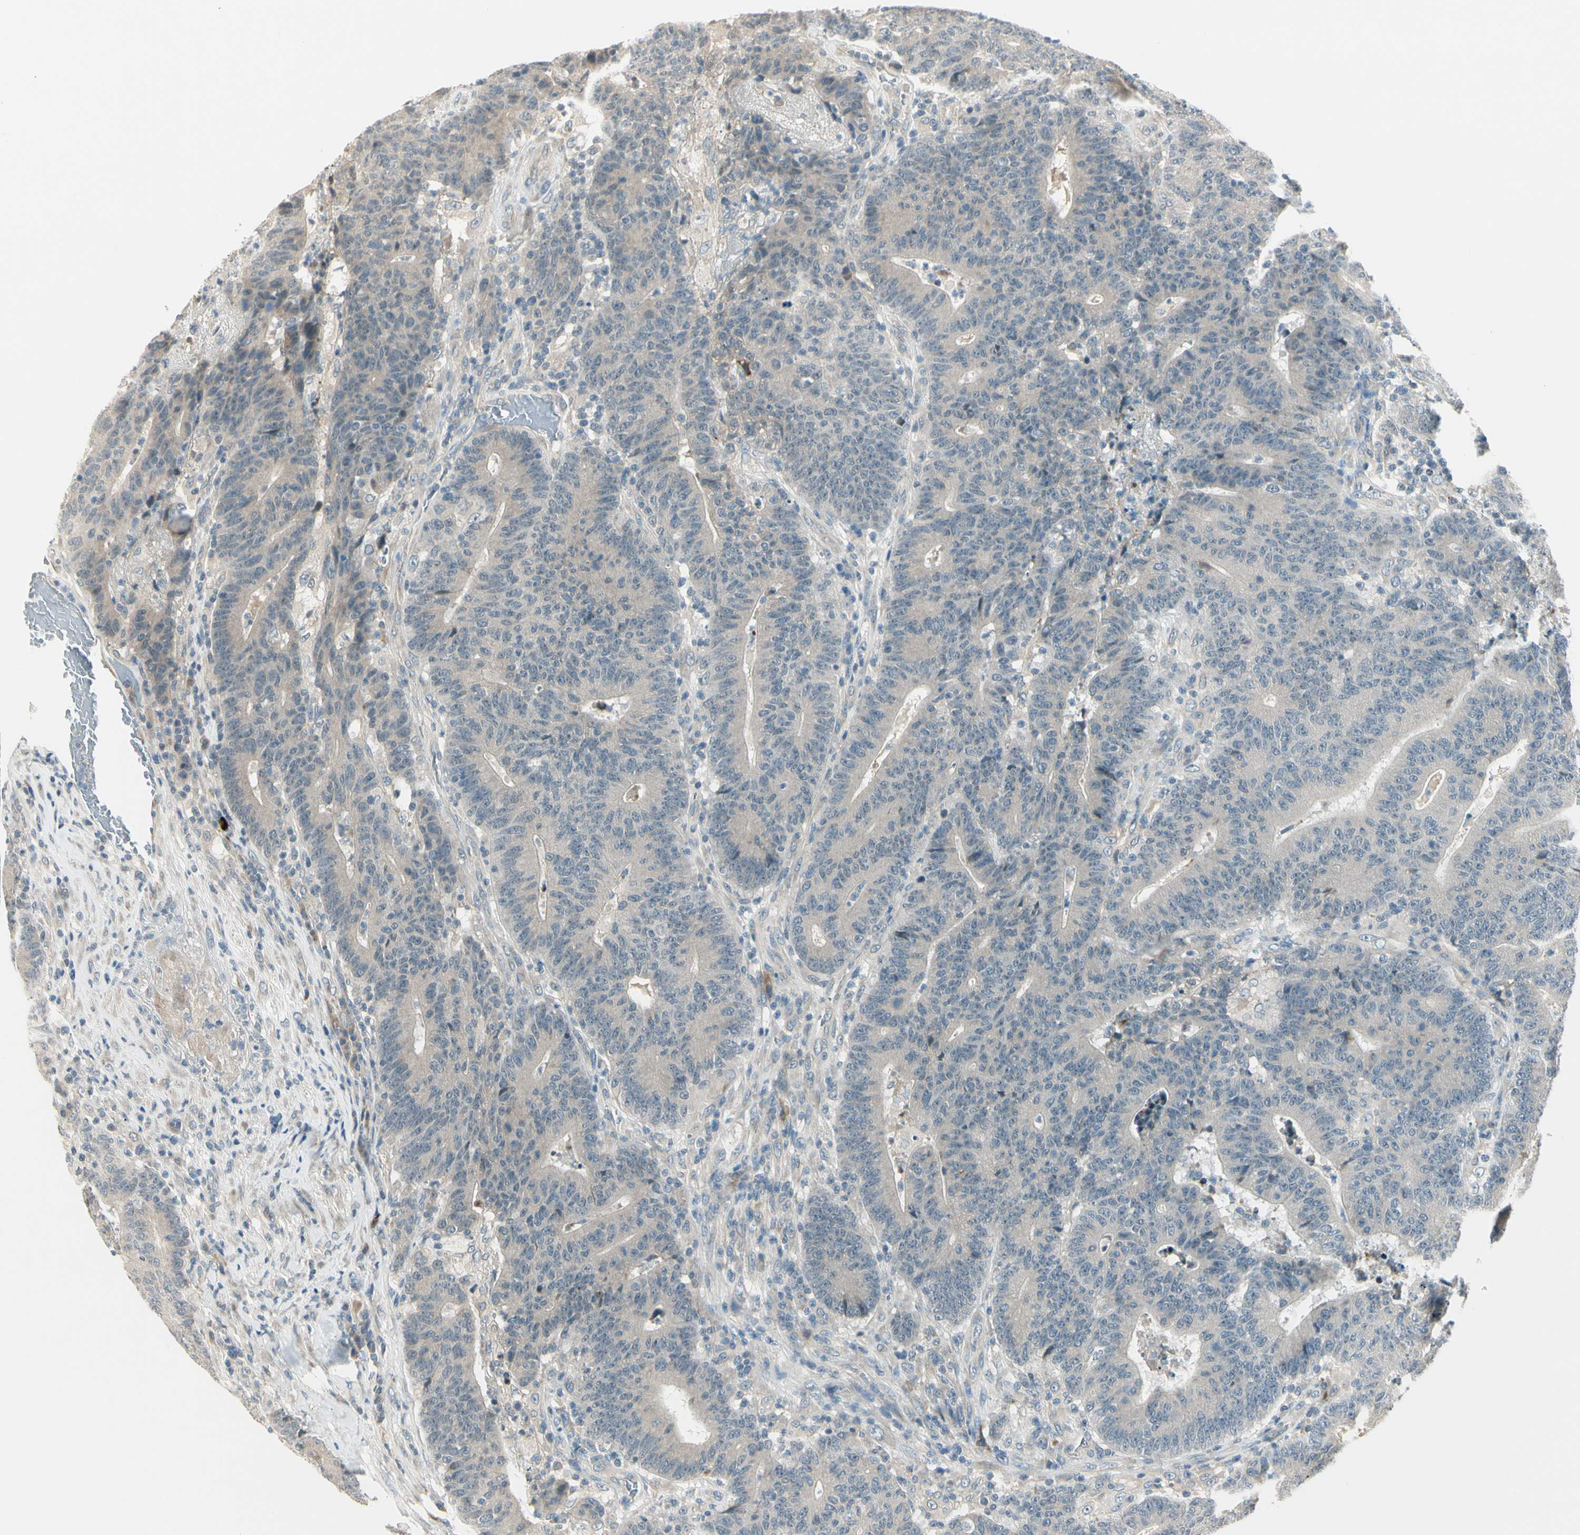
{"staining": {"intensity": "negative", "quantity": "none", "location": "none"}, "tissue": "colorectal cancer", "cell_type": "Tumor cells", "image_type": "cancer", "snomed": [{"axis": "morphology", "description": "Normal tissue, NOS"}, {"axis": "morphology", "description": "Adenocarcinoma, NOS"}, {"axis": "topography", "description": "Colon"}], "caption": "Colorectal adenocarcinoma was stained to show a protein in brown. There is no significant expression in tumor cells.", "gene": "PCDHB15", "patient": {"sex": "female", "age": 75}}